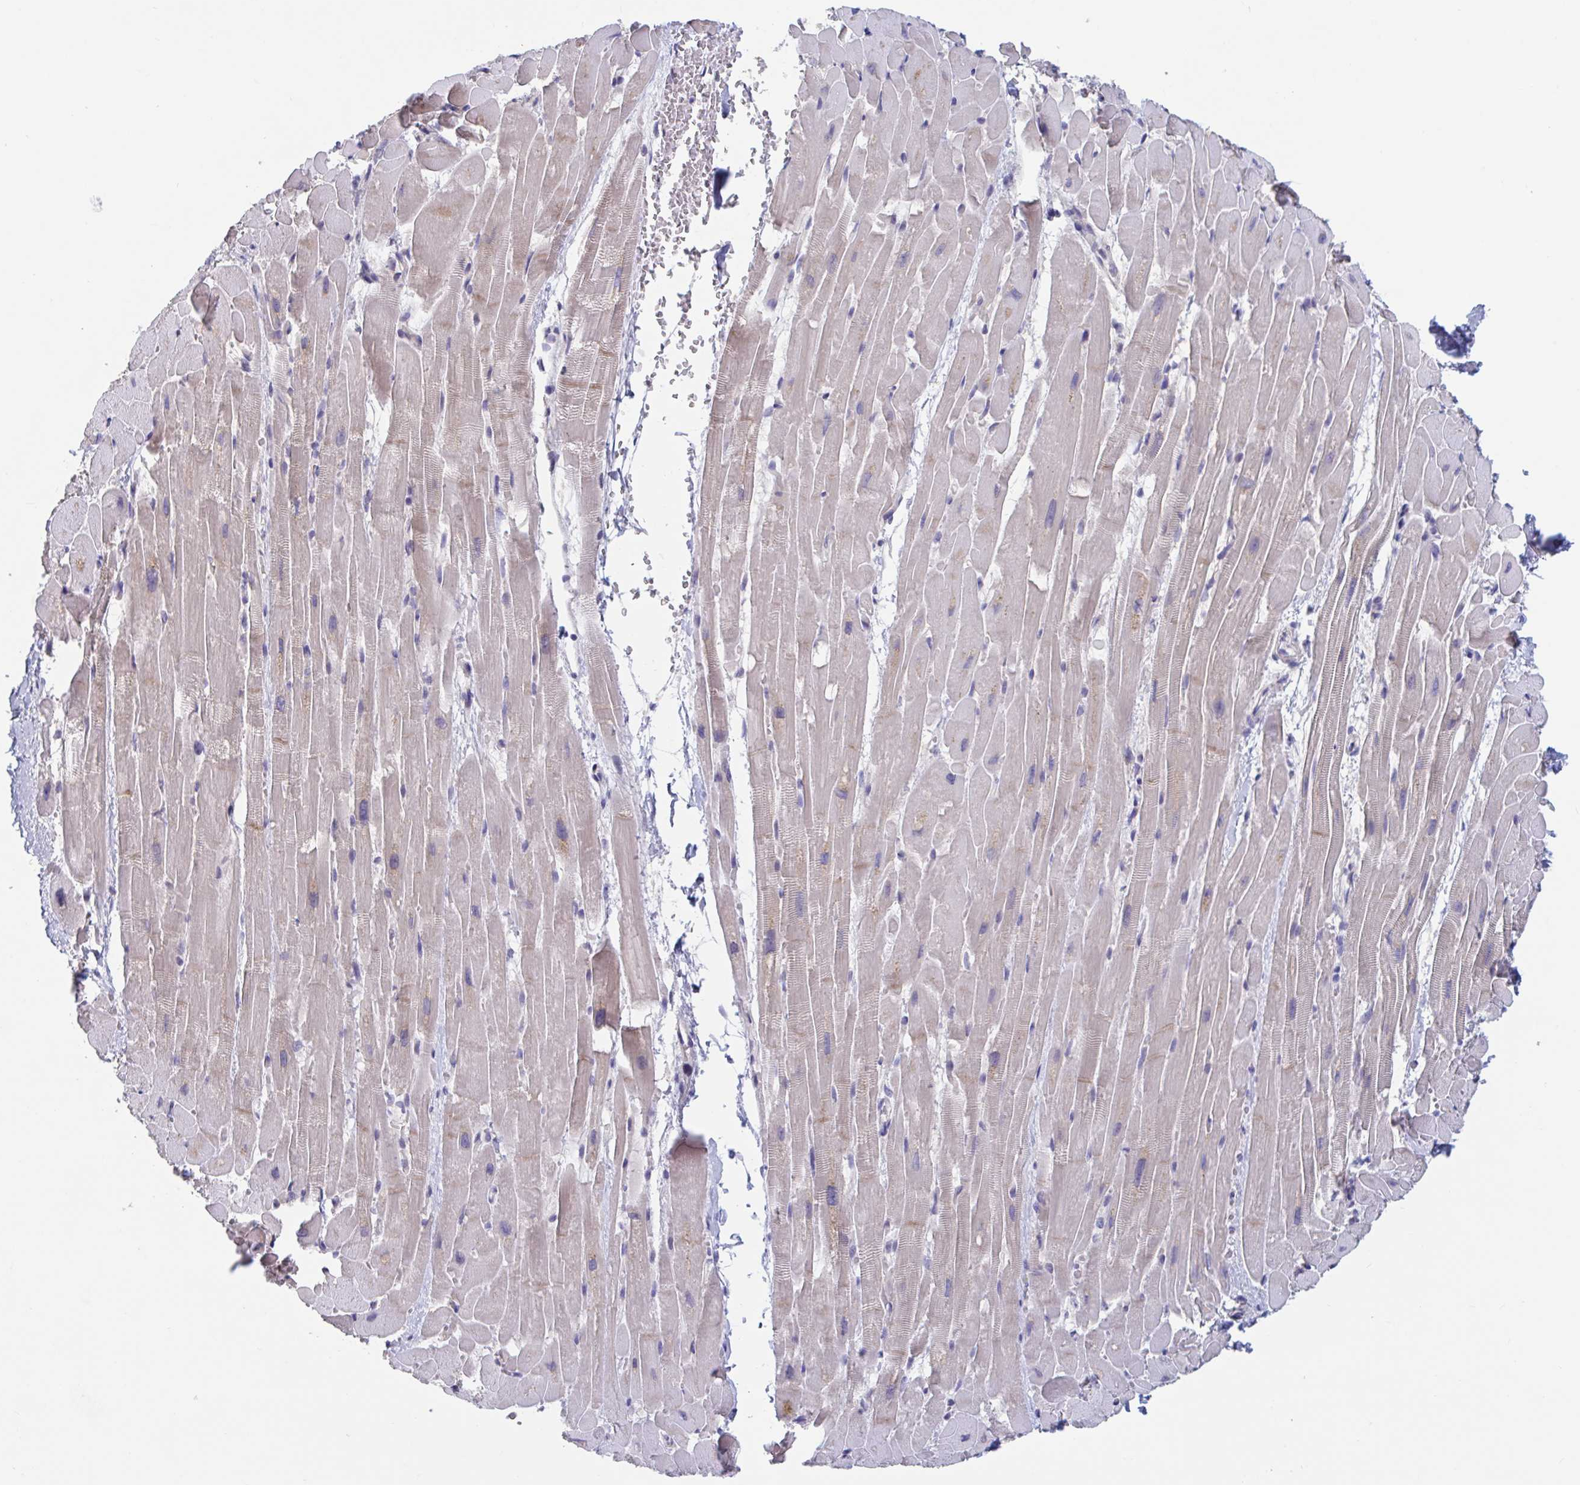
{"staining": {"intensity": "weak", "quantity": "25%-75%", "location": "cytoplasmic/membranous"}, "tissue": "heart muscle", "cell_type": "Cardiomyocytes", "image_type": "normal", "snomed": [{"axis": "morphology", "description": "Normal tissue, NOS"}, {"axis": "topography", "description": "Heart"}], "caption": "Unremarkable heart muscle was stained to show a protein in brown. There is low levels of weak cytoplasmic/membranous expression in about 25%-75% of cardiomyocytes.", "gene": "UNKL", "patient": {"sex": "male", "age": 37}}